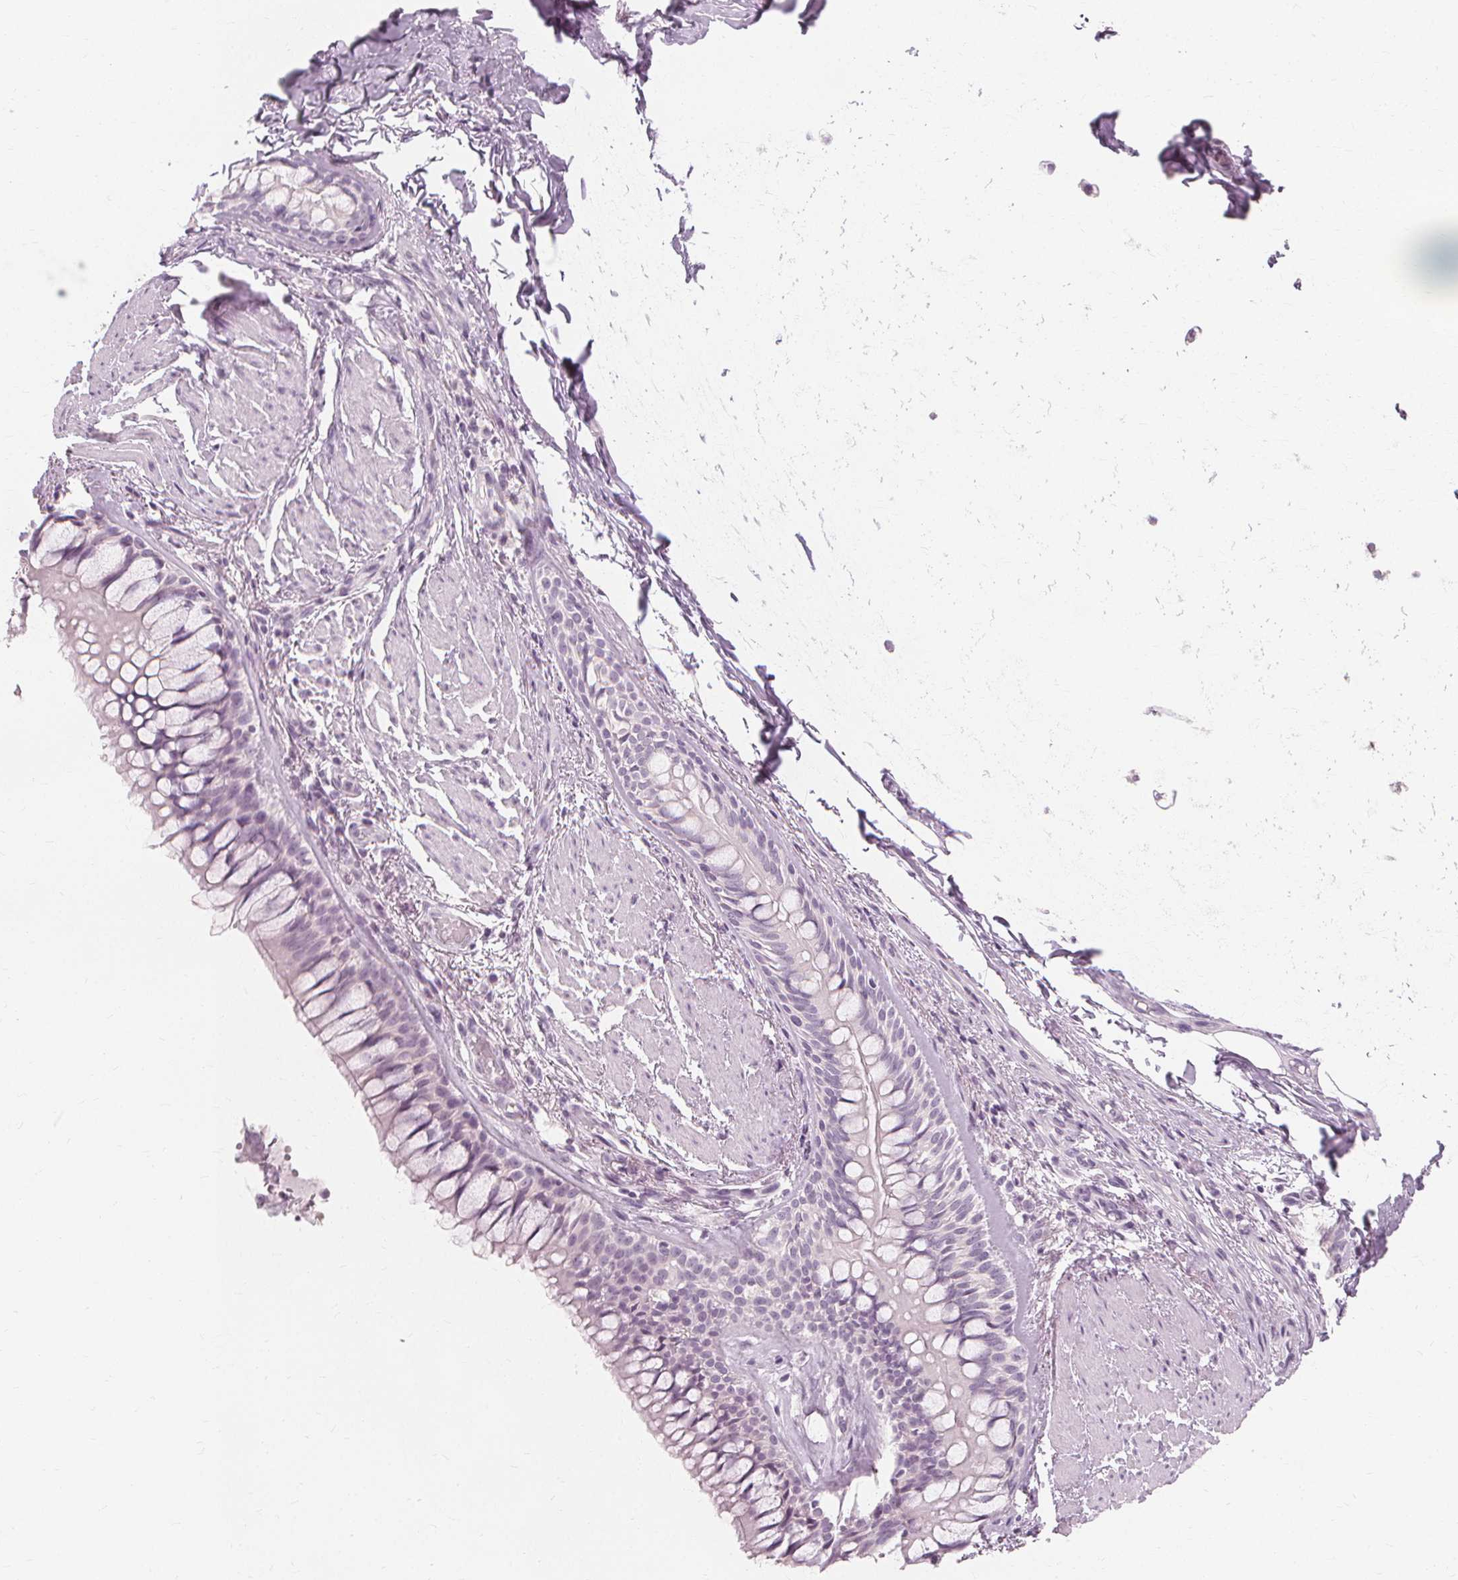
{"staining": {"intensity": "negative", "quantity": "none", "location": "none"}, "tissue": "soft tissue", "cell_type": "Chondrocytes", "image_type": "normal", "snomed": [{"axis": "morphology", "description": "Normal tissue, NOS"}, {"axis": "topography", "description": "Cartilage tissue"}, {"axis": "topography", "description": "Bronchus"}], "caption": "DAB immunohistochemical staining of unremarkable soft tissue shows no significant expression in chondrocytes.", "gene": "MUC12", "patient": {"sex": "male", "age": 64}}